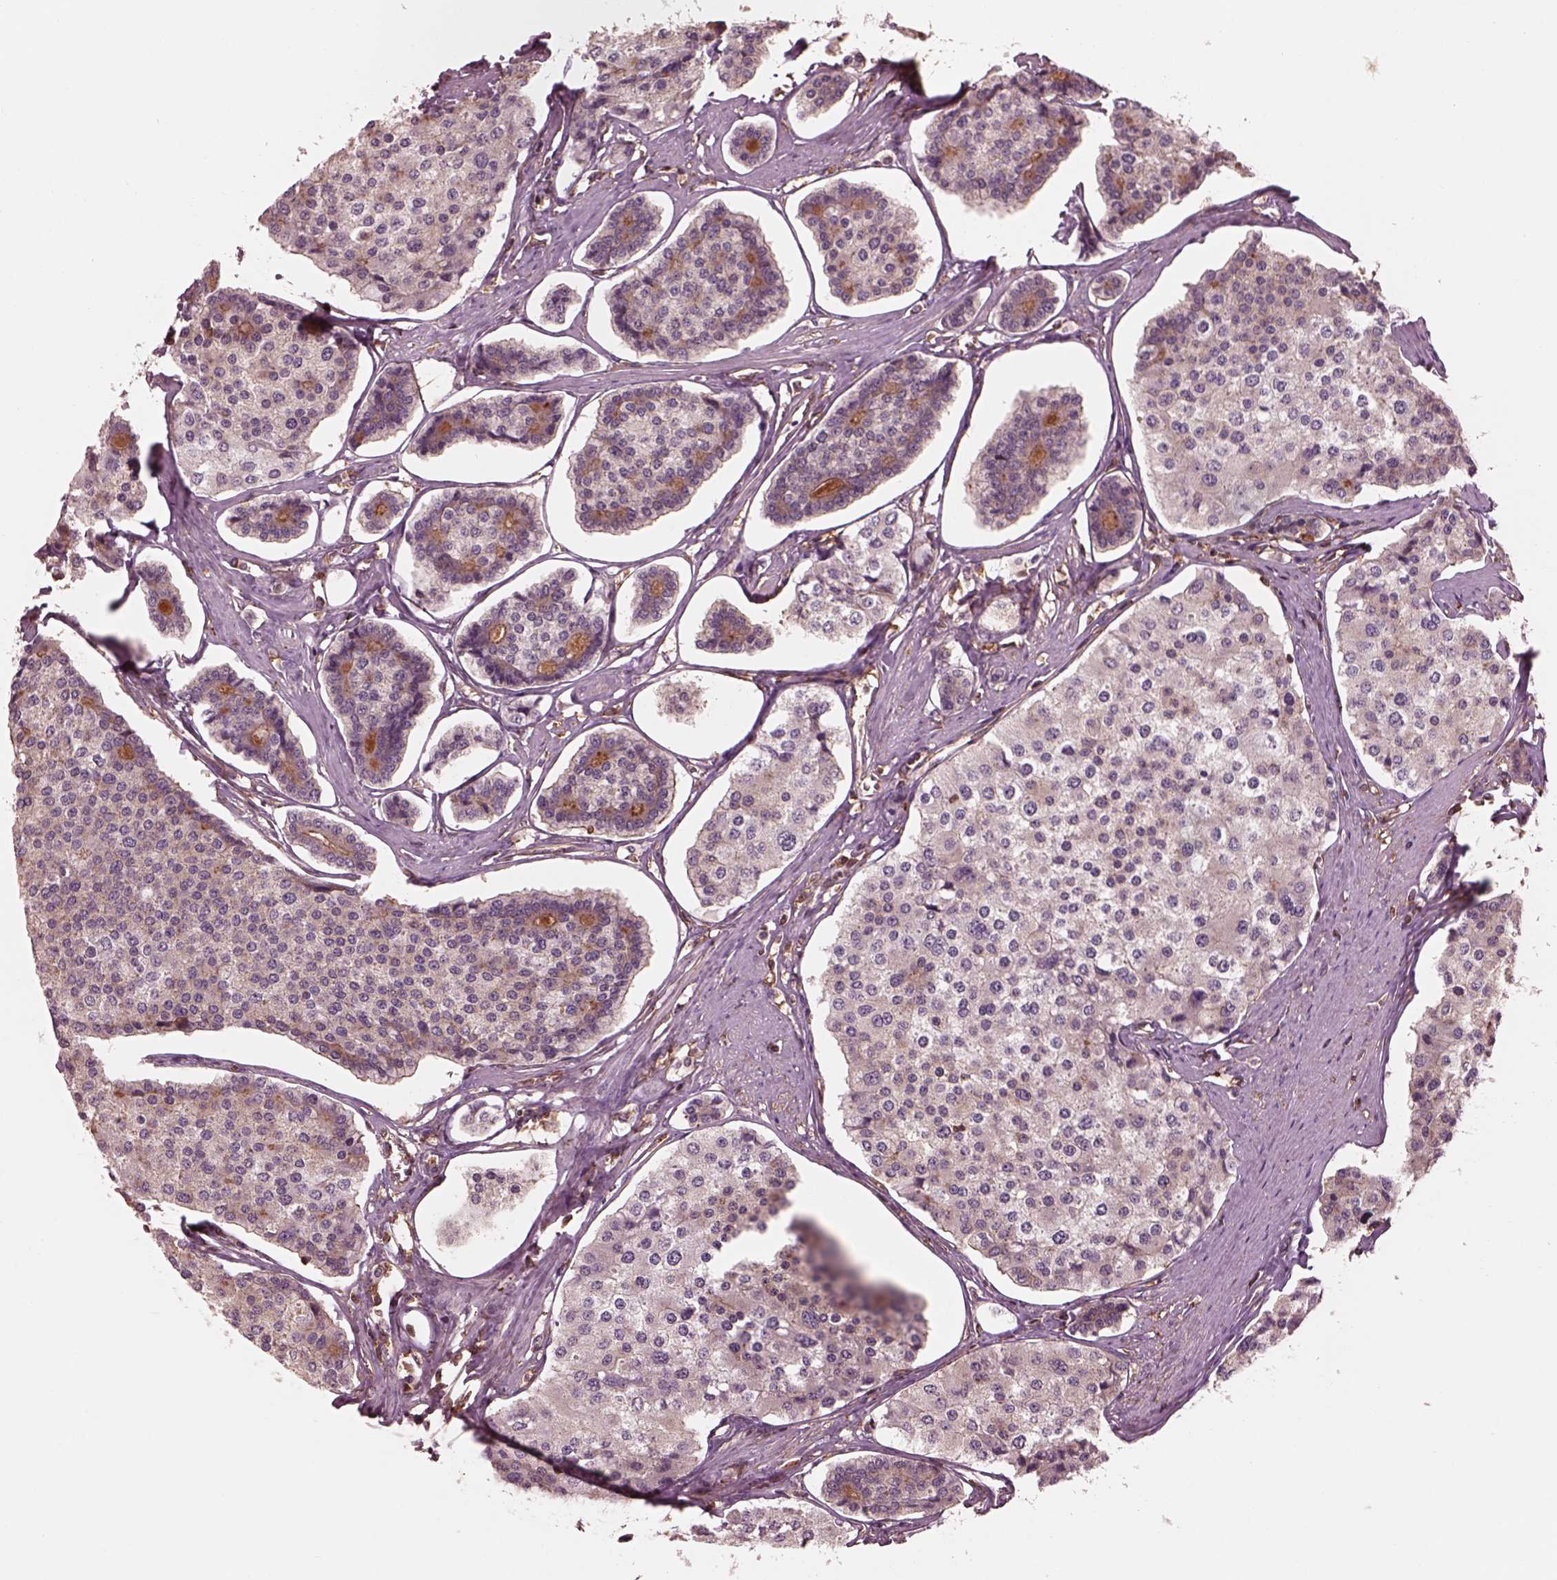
{"staining": {"intensity": "negative", "quantity": "none", "location": "none"}, "tissue": "carcinoid", "cell_type": "Tumor cells", "image_type": "cancer", "snomed": [{"axis": "morphology", "description": "Carcinoid, malignant, NOS"}, {"axis": "topography", "description": "Small intestine"}], "caption": "This histopathology image is of carcinoid (malignant) stained with IHC to label a protein in brown with the nuclei are counter-stained blue. There is no positivity in tumor cells.", "gene": "STK33", "patient": {"sex": "female", "age": 65}}